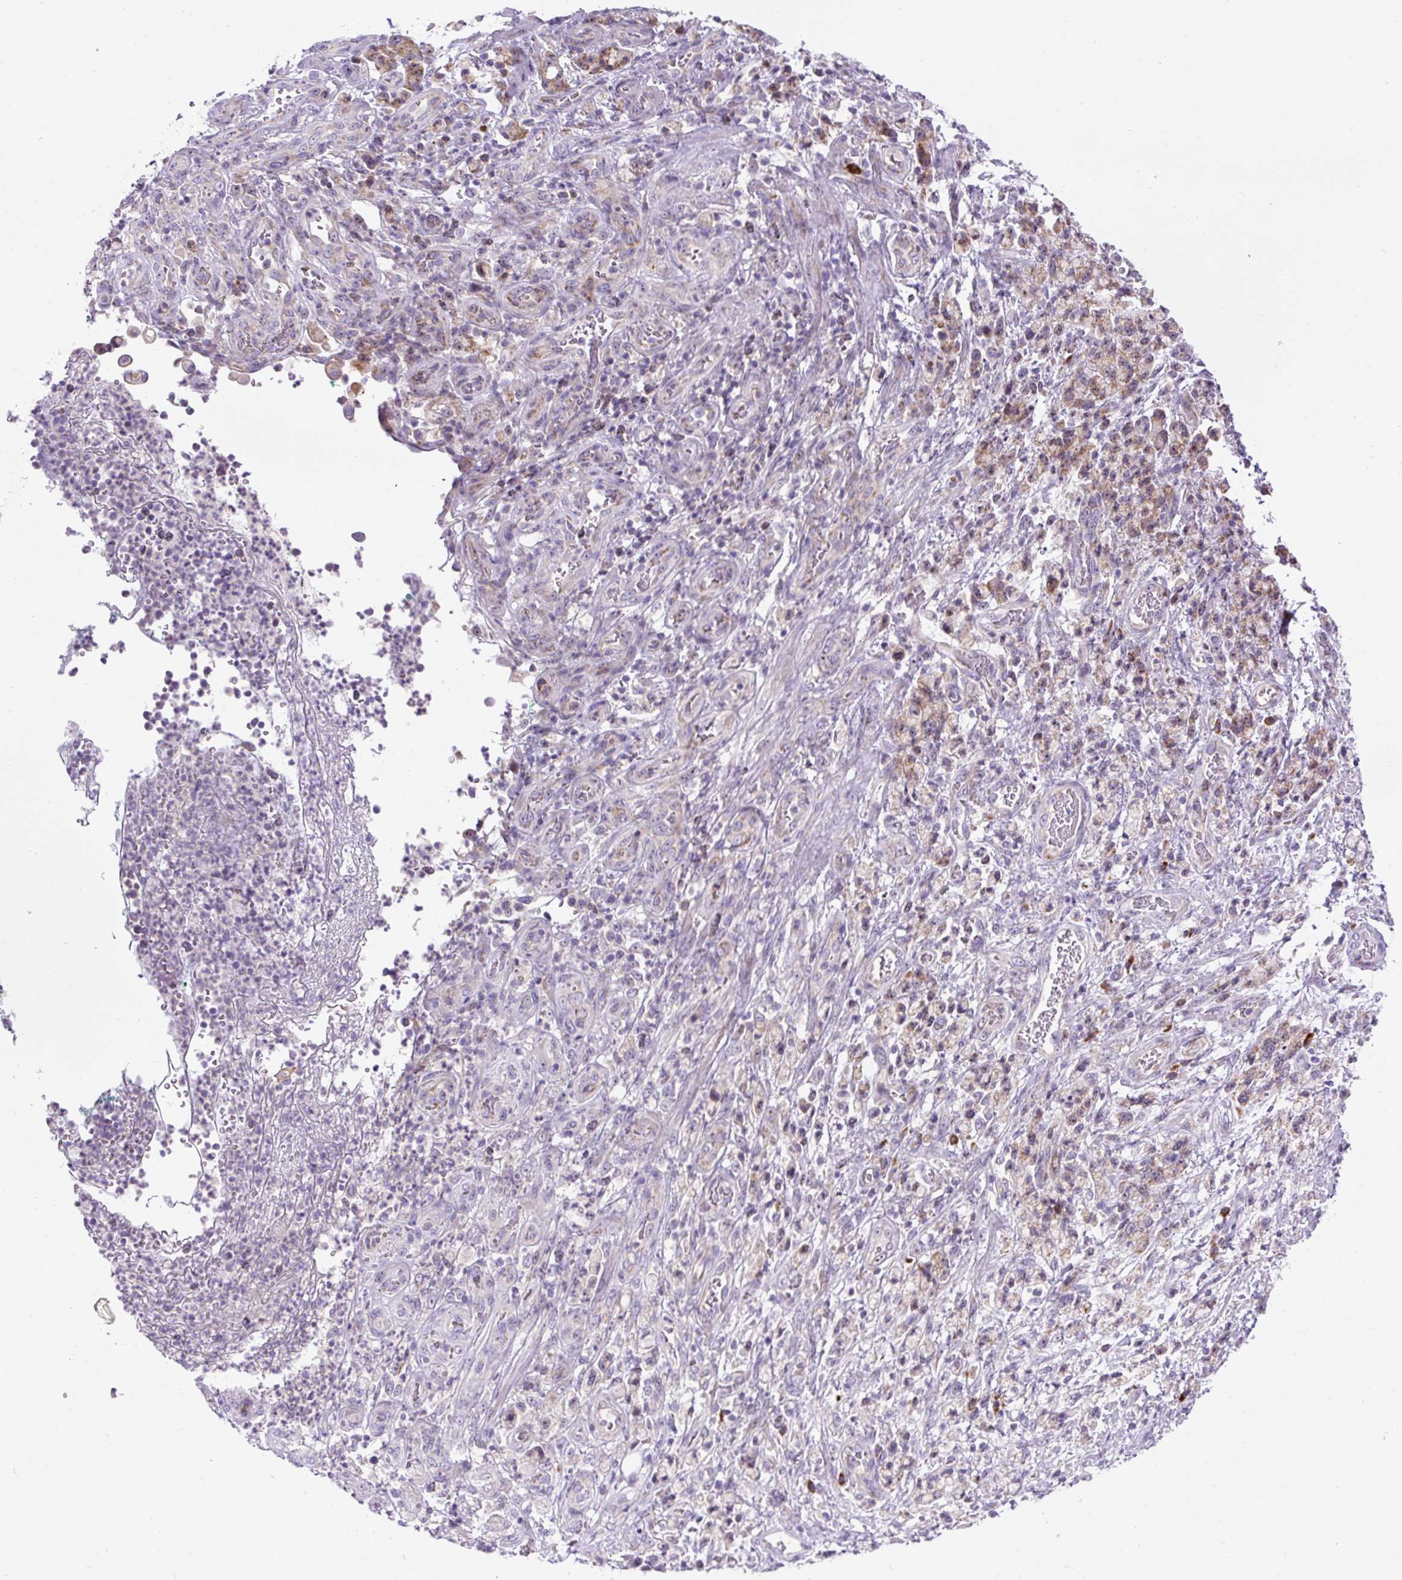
{"staining": {"intensity": "weak", "quantity": "25%-75%", "location": "cytoplasmic/membranous"}, "tissue": "stomach cancer", "cell_type": "Tumor cells", "image_type": "cancer", "snomed": [{"axis": "morphology", "description": "Adenocarcinoma, NOS"}, {"axis": "topography", "description": "Stomach"}], "caption": "Immunohistochemistry (IHC) photomicrograph of neoplastic tissue: human adenocarcinoma (stomach) stained using immunohistochemistry demonstrates low levels of weak protein expression localized specifically in the cytoplasmic/membranous of tumor cells, appearing as a cytoplasmic/membranous brown color.", "gene": "ZNF596", "patient": {"sex": "male", "age": 77}}